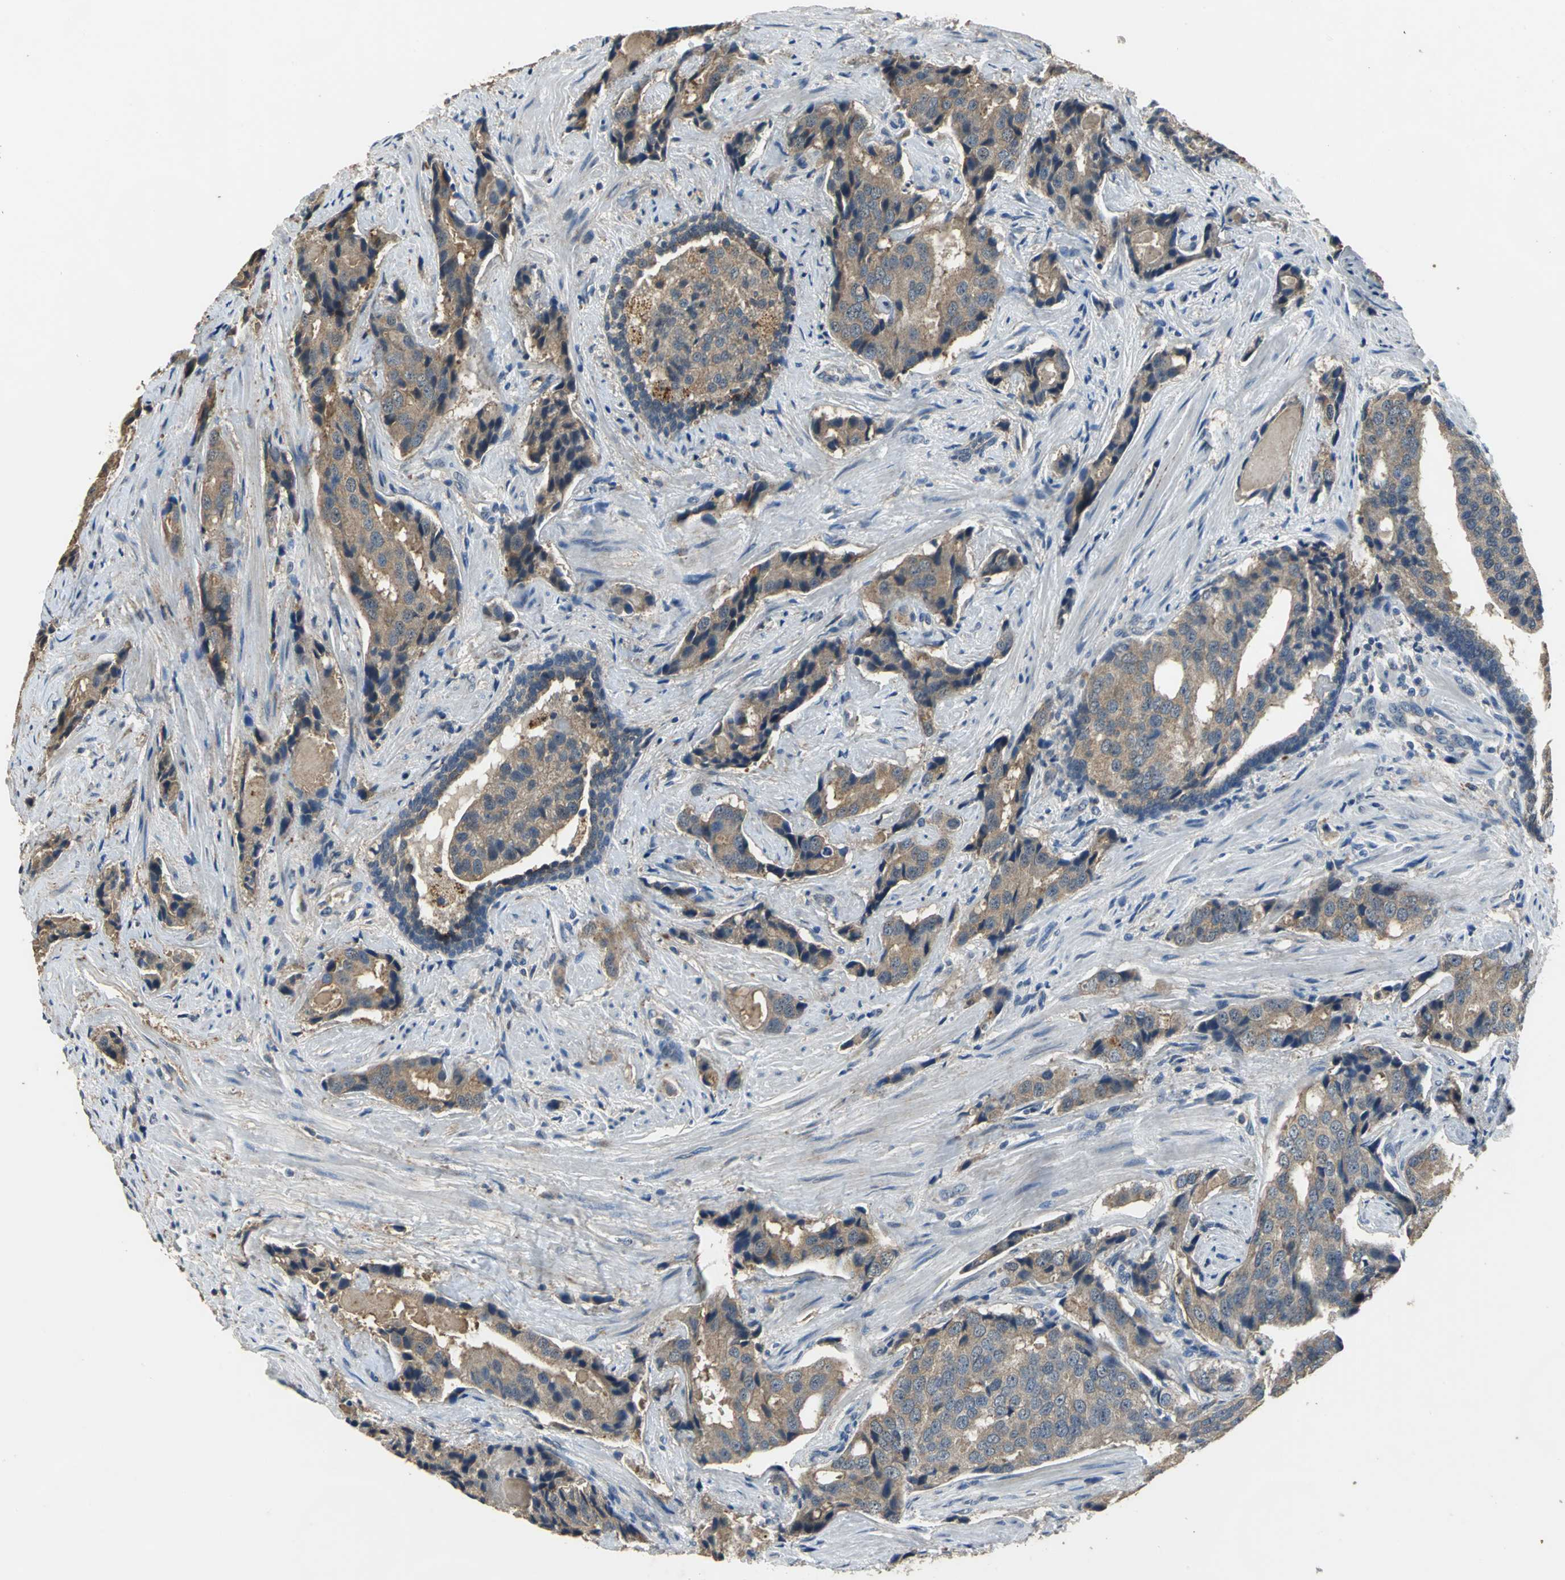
{"staining": {"intensity": "moderate", "quantity": ">75%", "location": "cytoplasmic/membranous"}, "tissue": "prostate cancer", "cell_type": "Tumor cells", "image_type": "cancer", "snomed": [{"axis": "morphology", "description": "Adenocarcinoma, High grade"}, {"axis": "topography", "description": "Prostate"}], "caption": "Tumor cells exhibit medium levels of moderate cytoplasmic/membranous staining in approximately >75% of cells in human prostate high-grade adenocarcinoma.", "gene": "OCLN", "patient": {"sex": "male", "age": 58}}